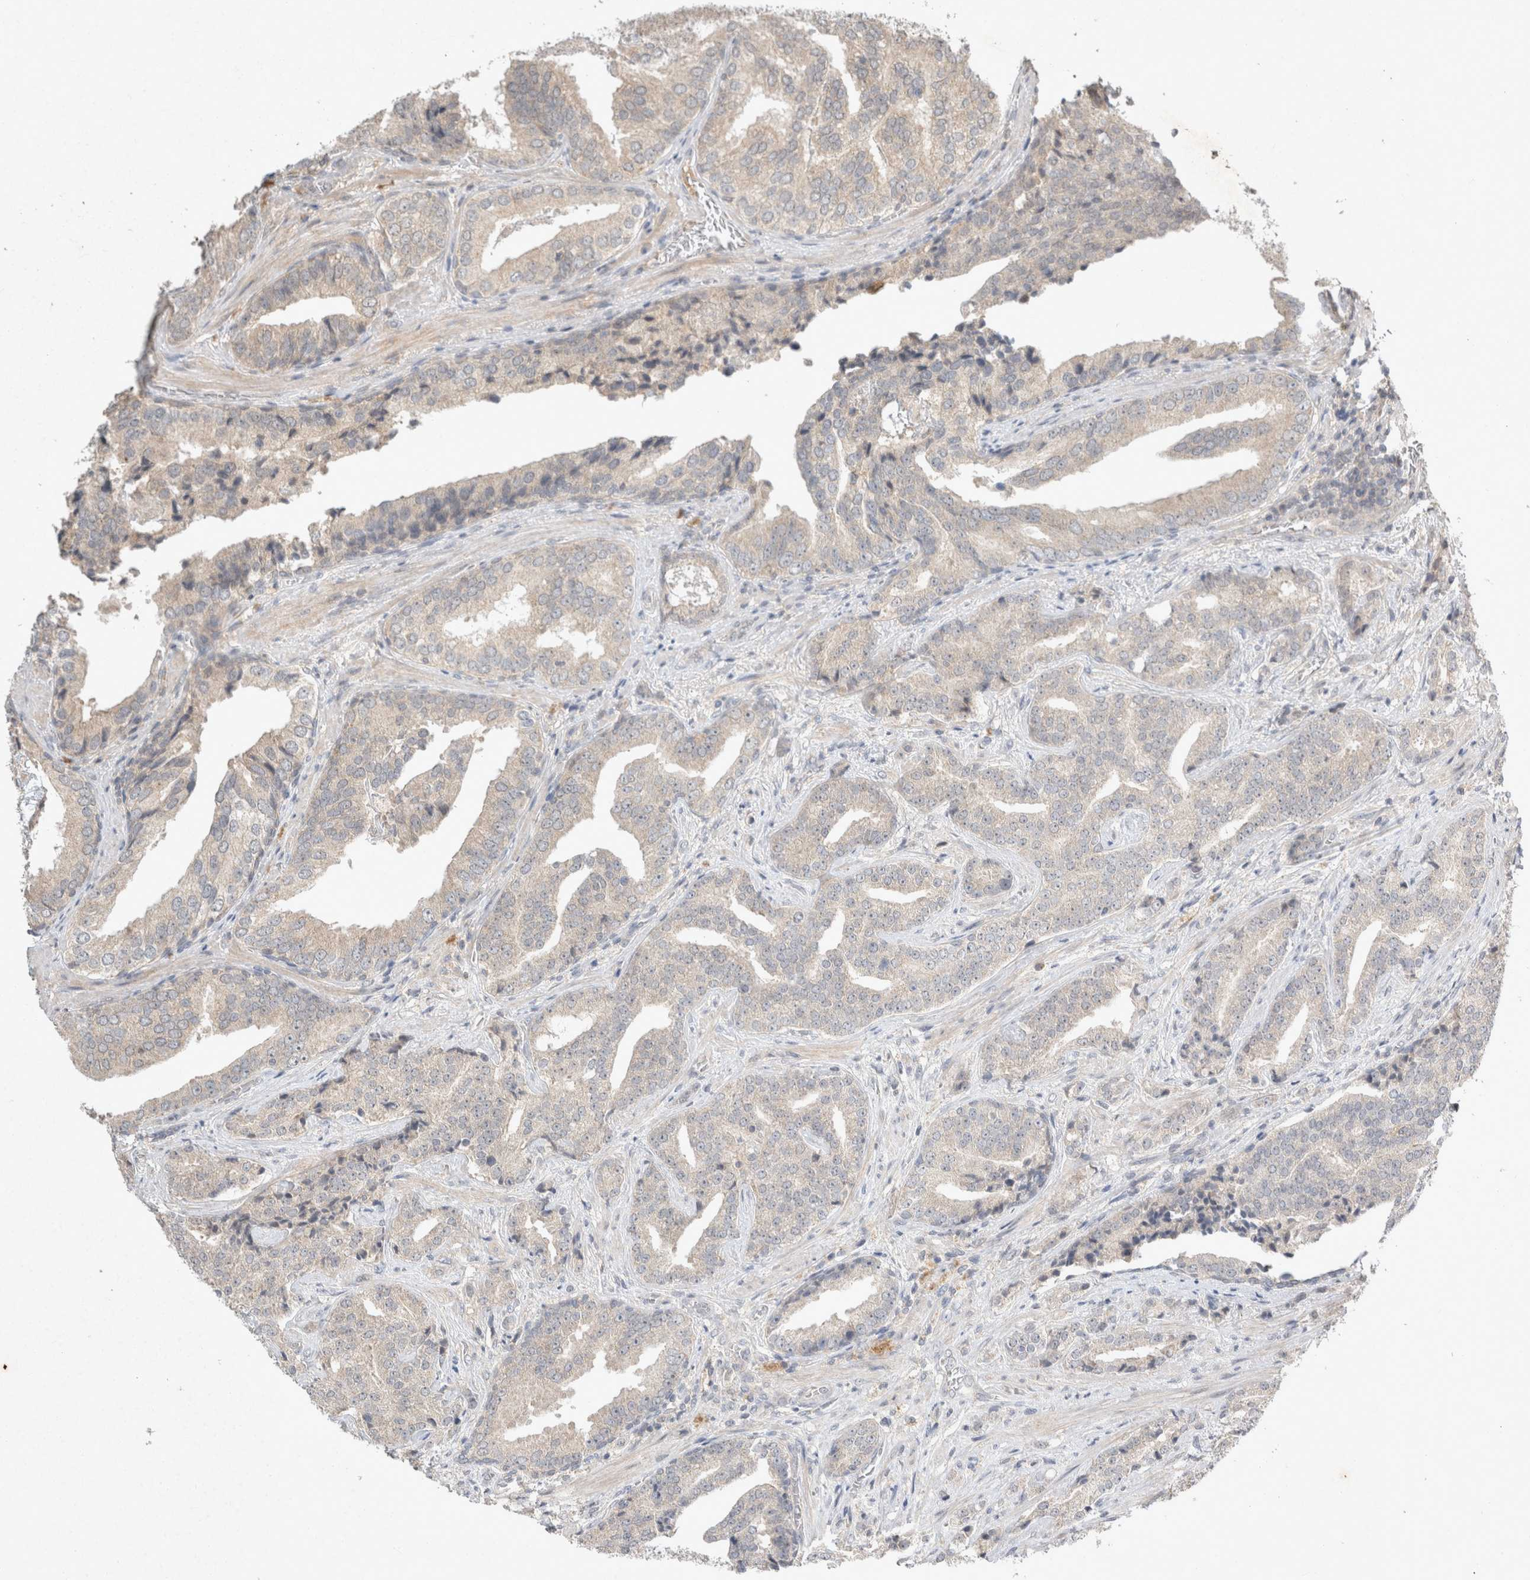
{"staining": {"intensity": "weak", "quantity": "<25%", "location": "cytoplasmic/membranous"}, "tissue": "prostate cancer", "cell_type": "Tumor cells", "image_type": "cancer", "snomed": [{"axis": "morphology", "description": "Adenocarcinoma, Low grade"}, {"axis": "topography", "description": "Prostate"}], "caption": "Tumor cells show no significant protein positivity in prostate cancer (low-grade adenocarcinoma).", "gene": "LOXL2", "patient": {"sex": "male", "age": 67}}